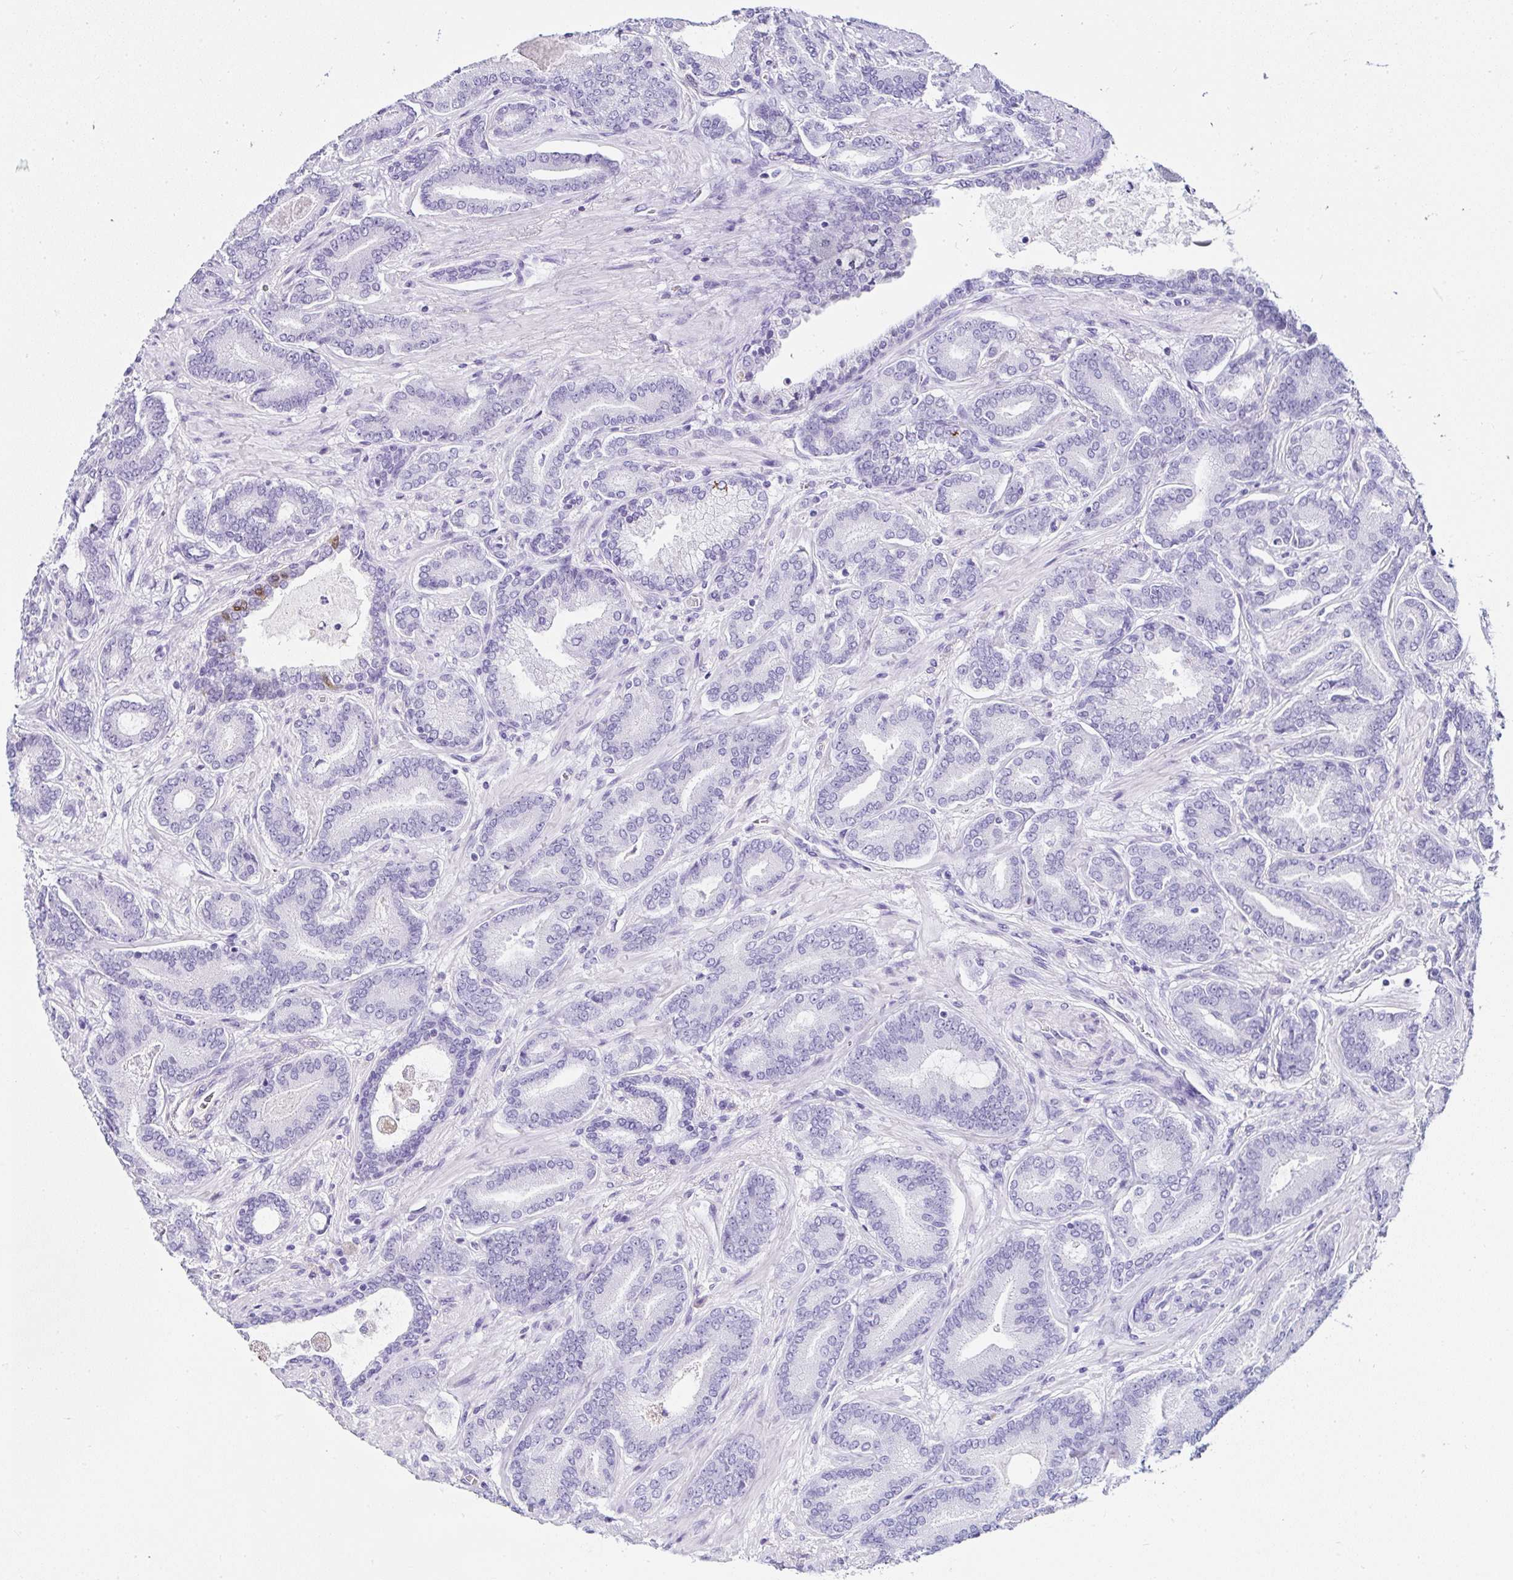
{"staining": {"intensity": "negative", "quantity": "none", "location": "none"}, "tissue": "prostate cancer", "cell_type": "Tumor cells", "image_type": "cancer", "snomed": [{"axis": "morphology", "description": "Adenocarcinoma, High grade"}, {"axis": "topography", "description": "Prostate"}], "caption": "IHC of prostate cancer (high-grade adenocarcinoma) exhibits no positivity in tumor cells.", "gene": "SERPINB3", "patient": {"sex": "male", "age": 62}}